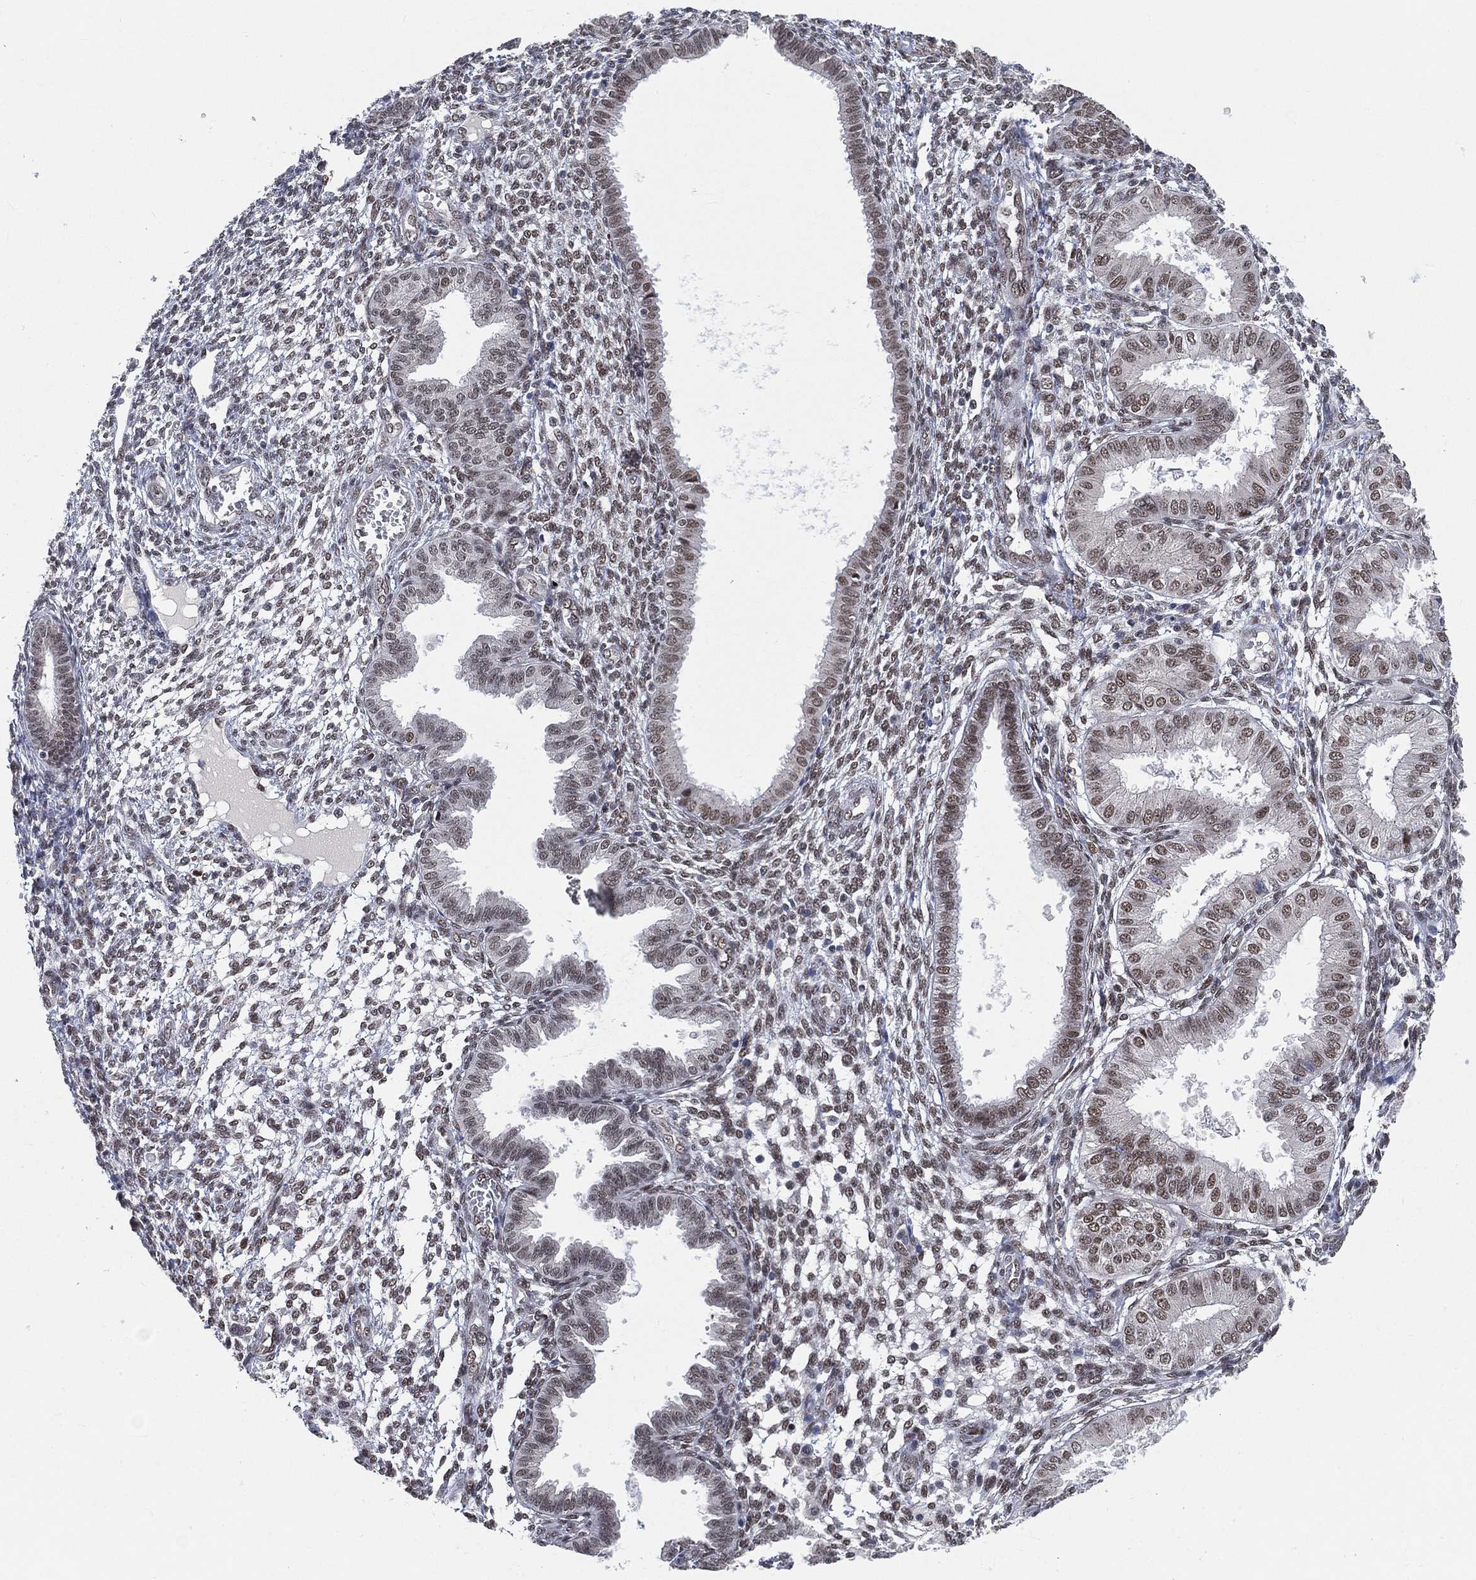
{"staining": {"intensity": "strong", "quantity": "25%-75%", "location": "nuclear"}, "tissue": "endometrium", "cell_type": "Cells in endometrial stroma", "image_type": "normal", "snomed": [{"axis": "morphology", "description": "Normal tissue, NOS"}, {"axis": "topography", "description": "Endometrium"}], "caption": "Immunohistochemical staining of unremarkable endometrium displays strong nuclear protein expression in about 25%-75% of cells in endometrial stroma.", "gene": "YLPM1", "patient": {"sex": "female", "age": 43}}